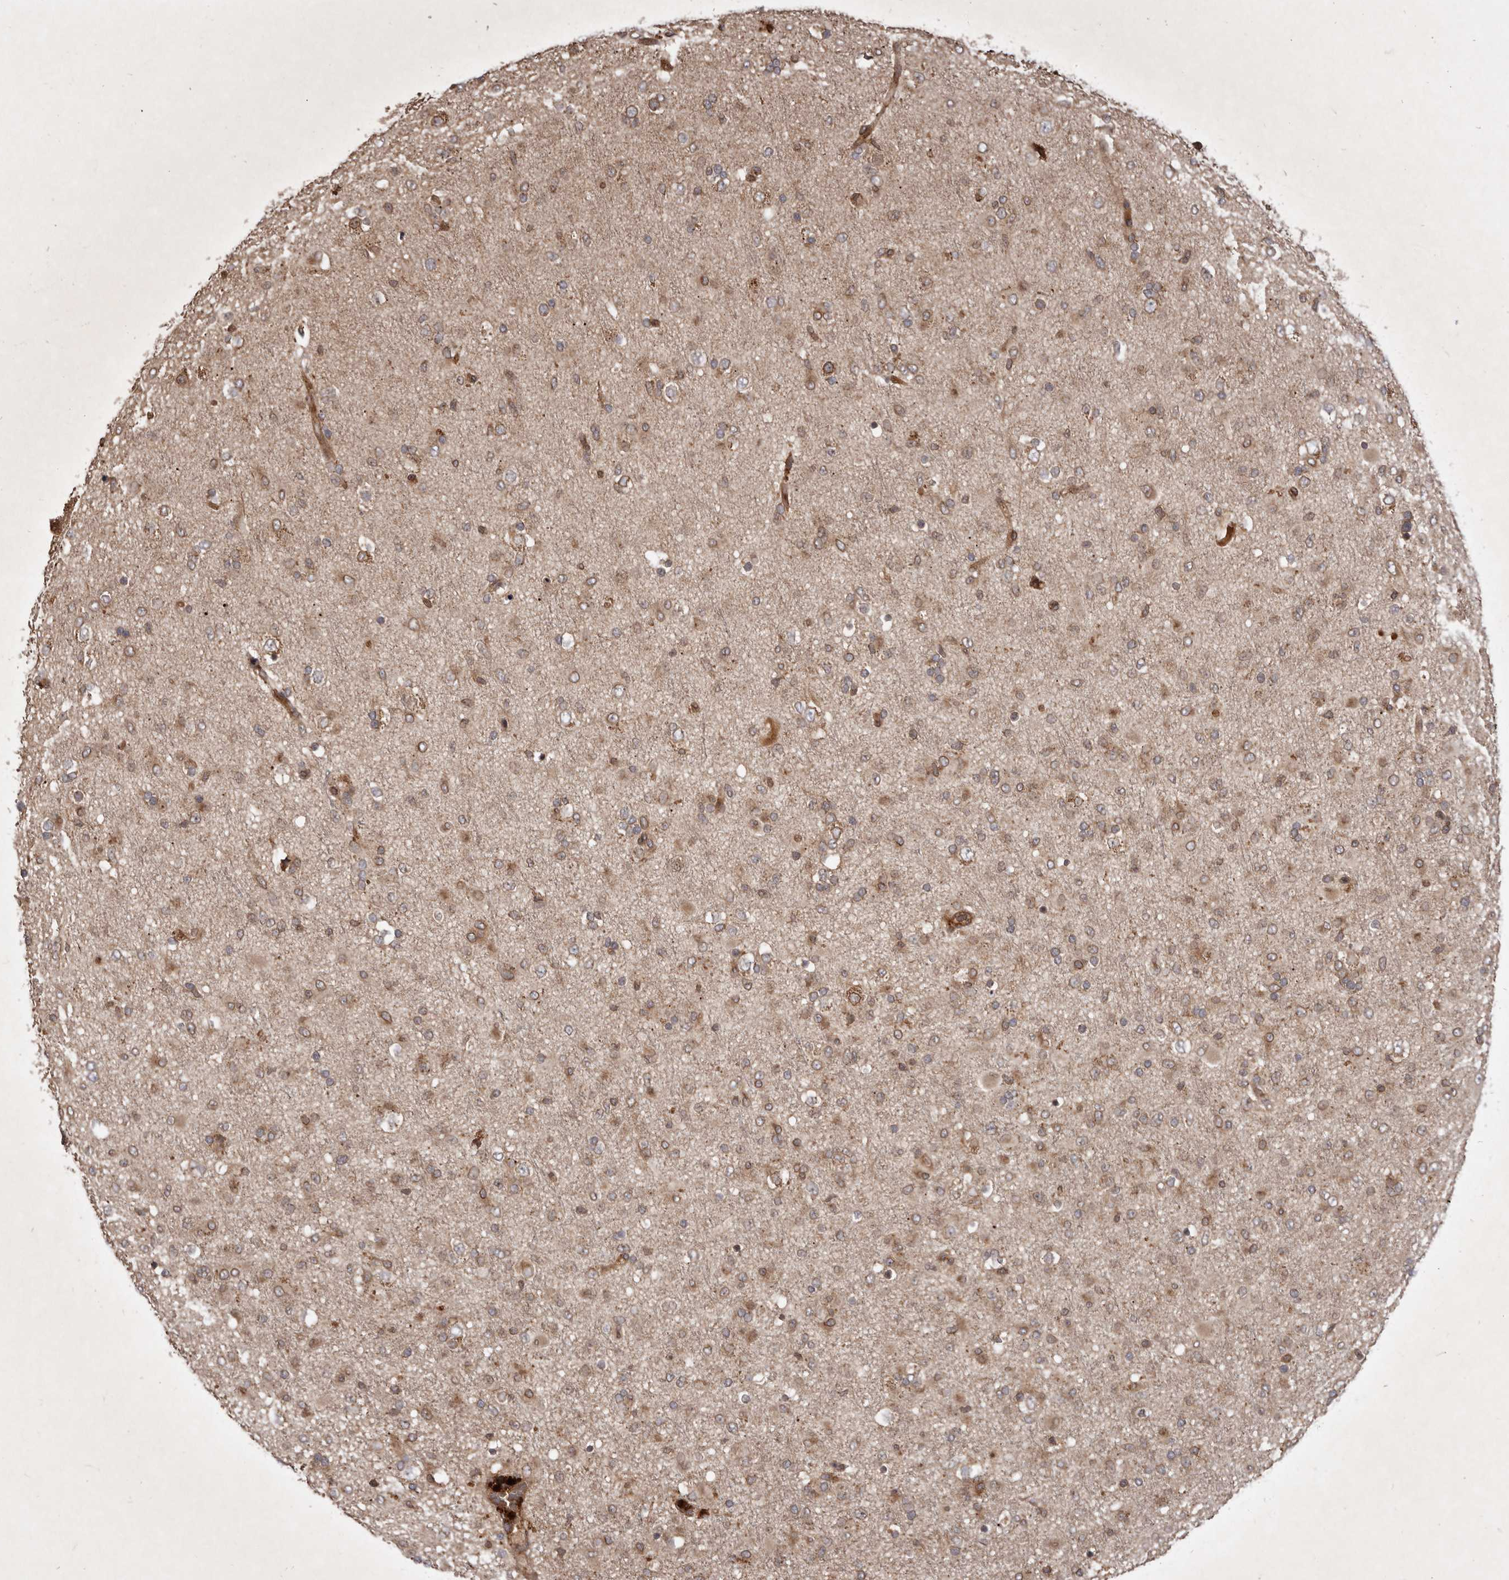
{"staining": {"intensity": "moderate", "quantity": "25%-75%", "location": "cytoplasmic/membranous,nuclear"}, "tissue": "glioma", "cell_type": "Tumor cells", "image_type": "cancer", "snomed": [{"axis": "morphology", "description": "Glioma, malignant, Low grade"}, {"axis": "topography", "description": "Brain"}], "caption": "High-magnification brightfield microscopy of malignant glioma (low-grade) stained with DAB (brown) and counterstained with hematoxylin (blue). tumor cells exhibit moderate cytoplasmic/membranous and nuclear expression is seen in about25%-75% of cells.", "gene": "STK36", "patient": {"sex": "male", "age": 65}}